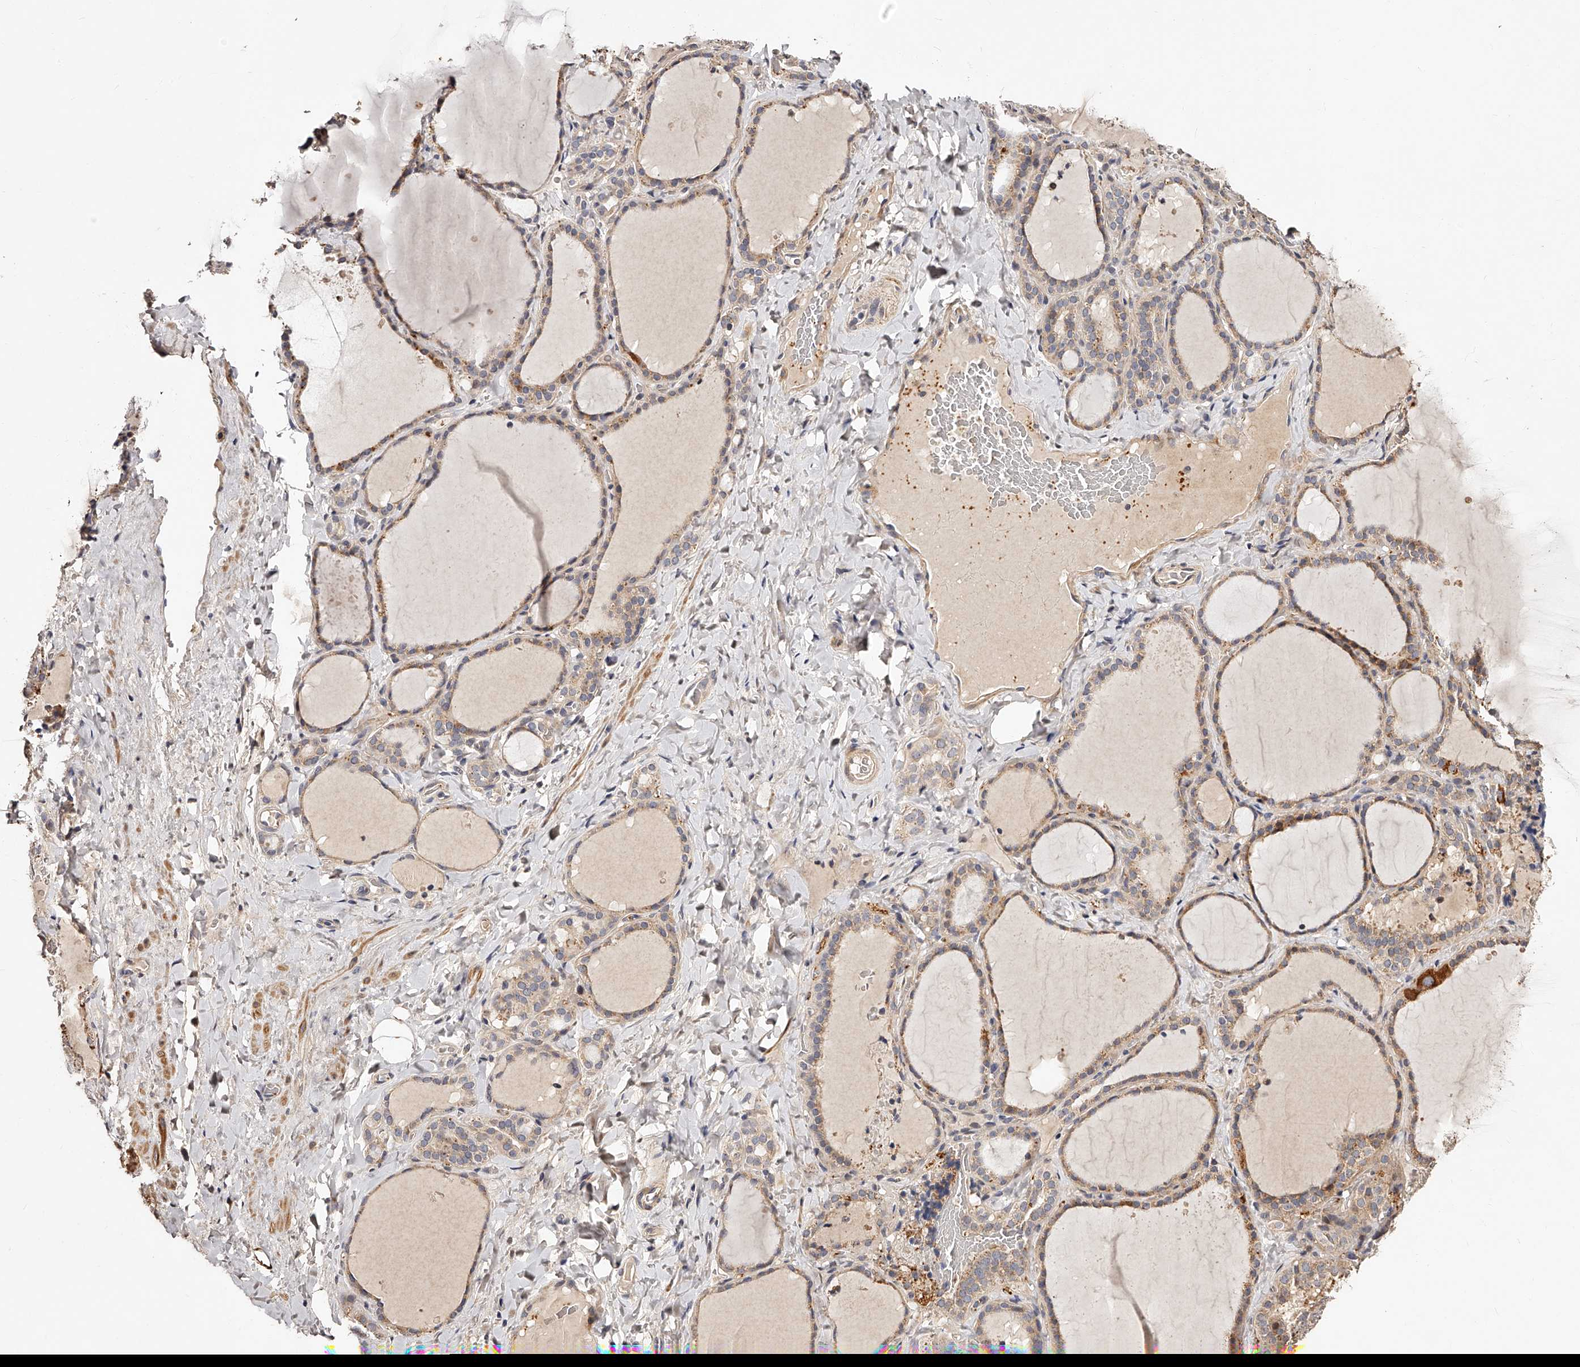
{"staining": {"intensity": "moderate", "quantity": ">75%", "location": "cytoplasmic/membranous"}, "tissue": "thyroid gland", "cell_type": "Glandular cells", "image_type": "normal", "snomed": [{"axis": "morphology", "description": "Normal tissue, NOS"}, {"axis": "topography", "description": "Thyroid gland"}], "caption": "A histopathology image showing moderate cytoplasmic/membranous staining in about >75% of glandular cells in benign thyroid gland, as visualized by brown immunohistochemical staining.", "gene": "ZNF502", "patient": {"sex": "female", "age": 22}}